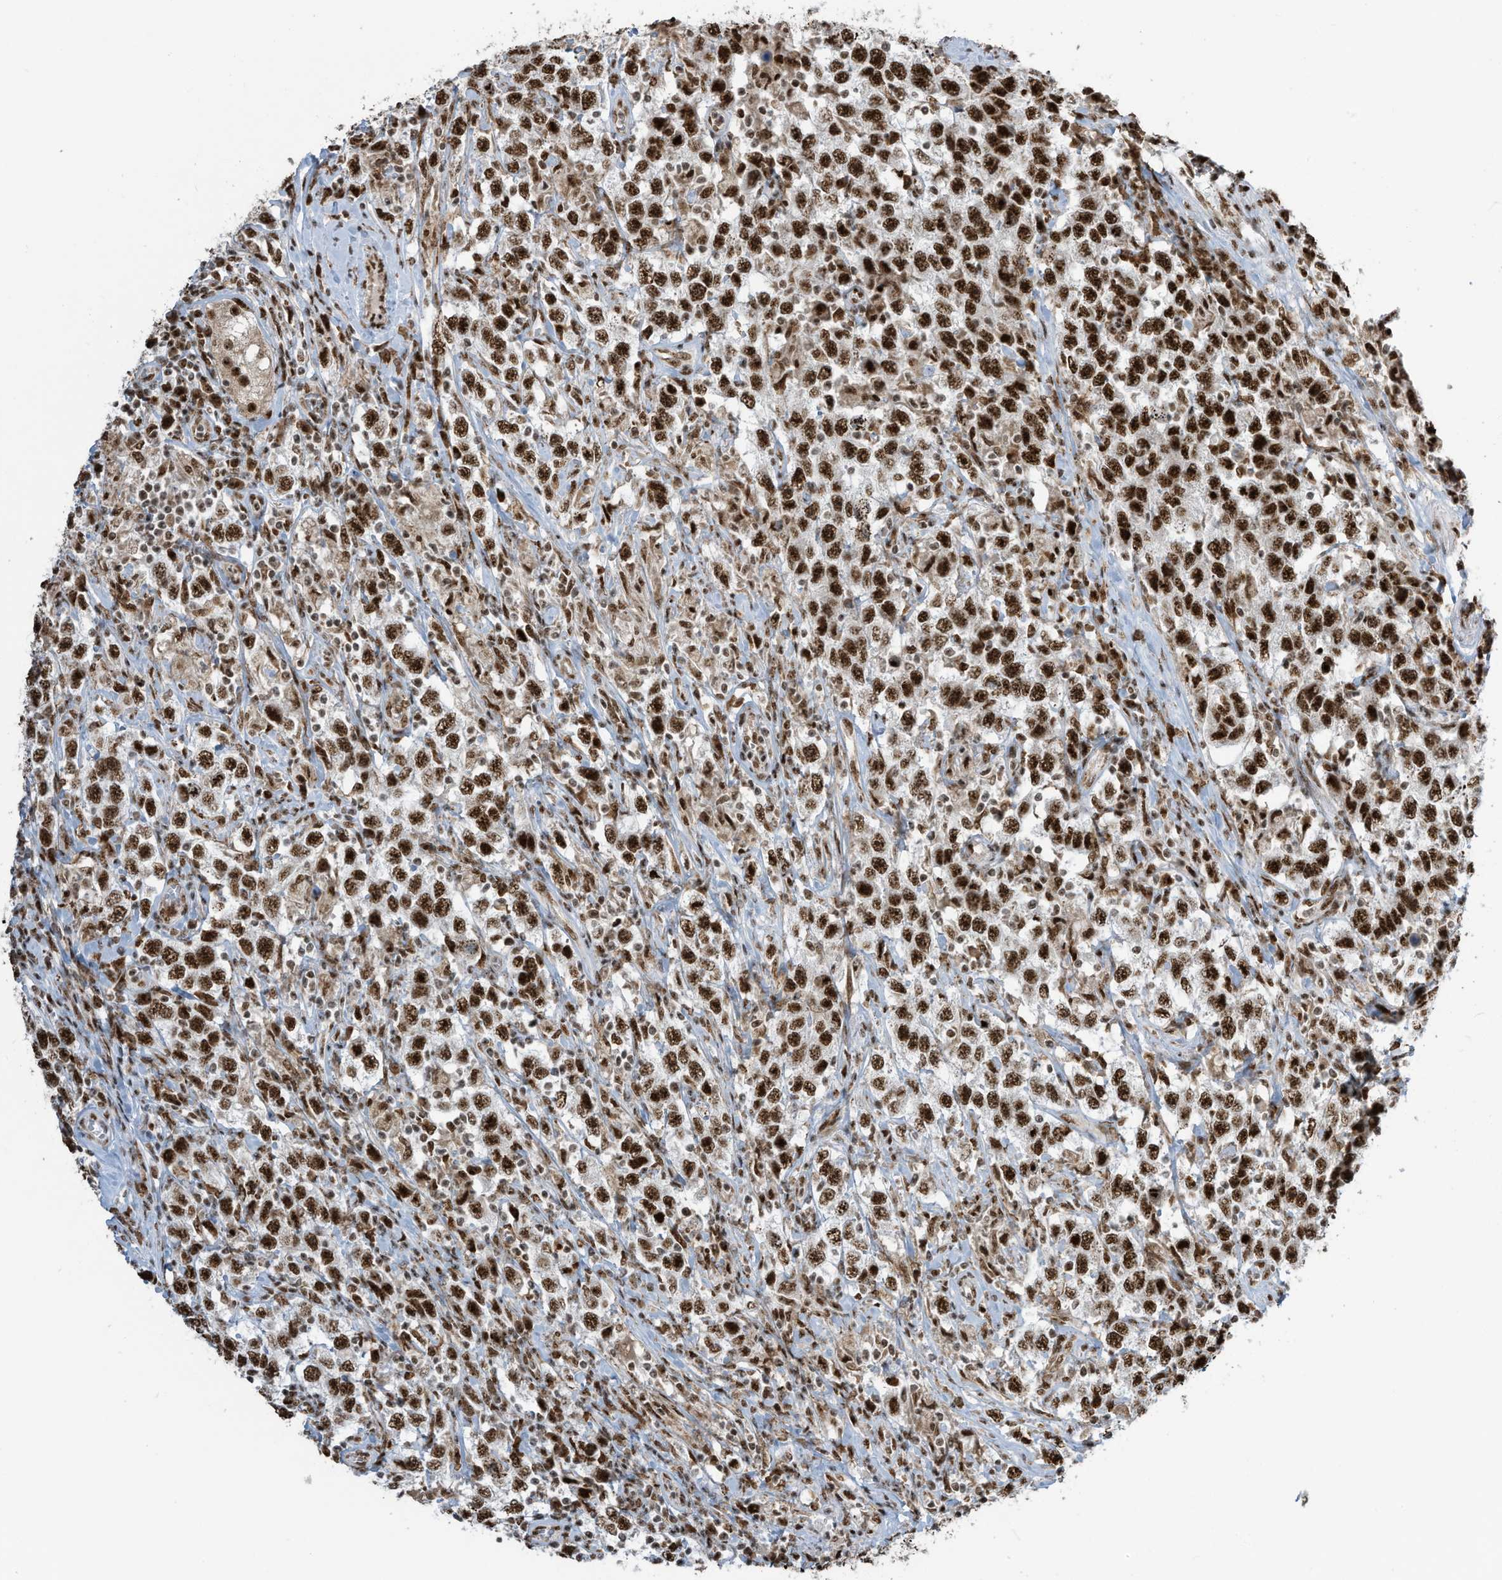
{"staining": {"intensity": "strong", "quantity": ">75%", "location": "nuclear"}, "tissue": "testis cancer", "cell_type": "Tumor cells", "image_type": "cancer", "snomed": [{"axis": "morphology", "description": "Seminoma, NOS"}, {"axis": "topography", "description": "Testis"}], "caption": "The histopathology image reveals a brown stain indicating the presence of a protein in the nuclear of tumor cells in testis cancer (seminoma).", "gene": "LBH", "patient": {"sex": "male", "age": 41}}